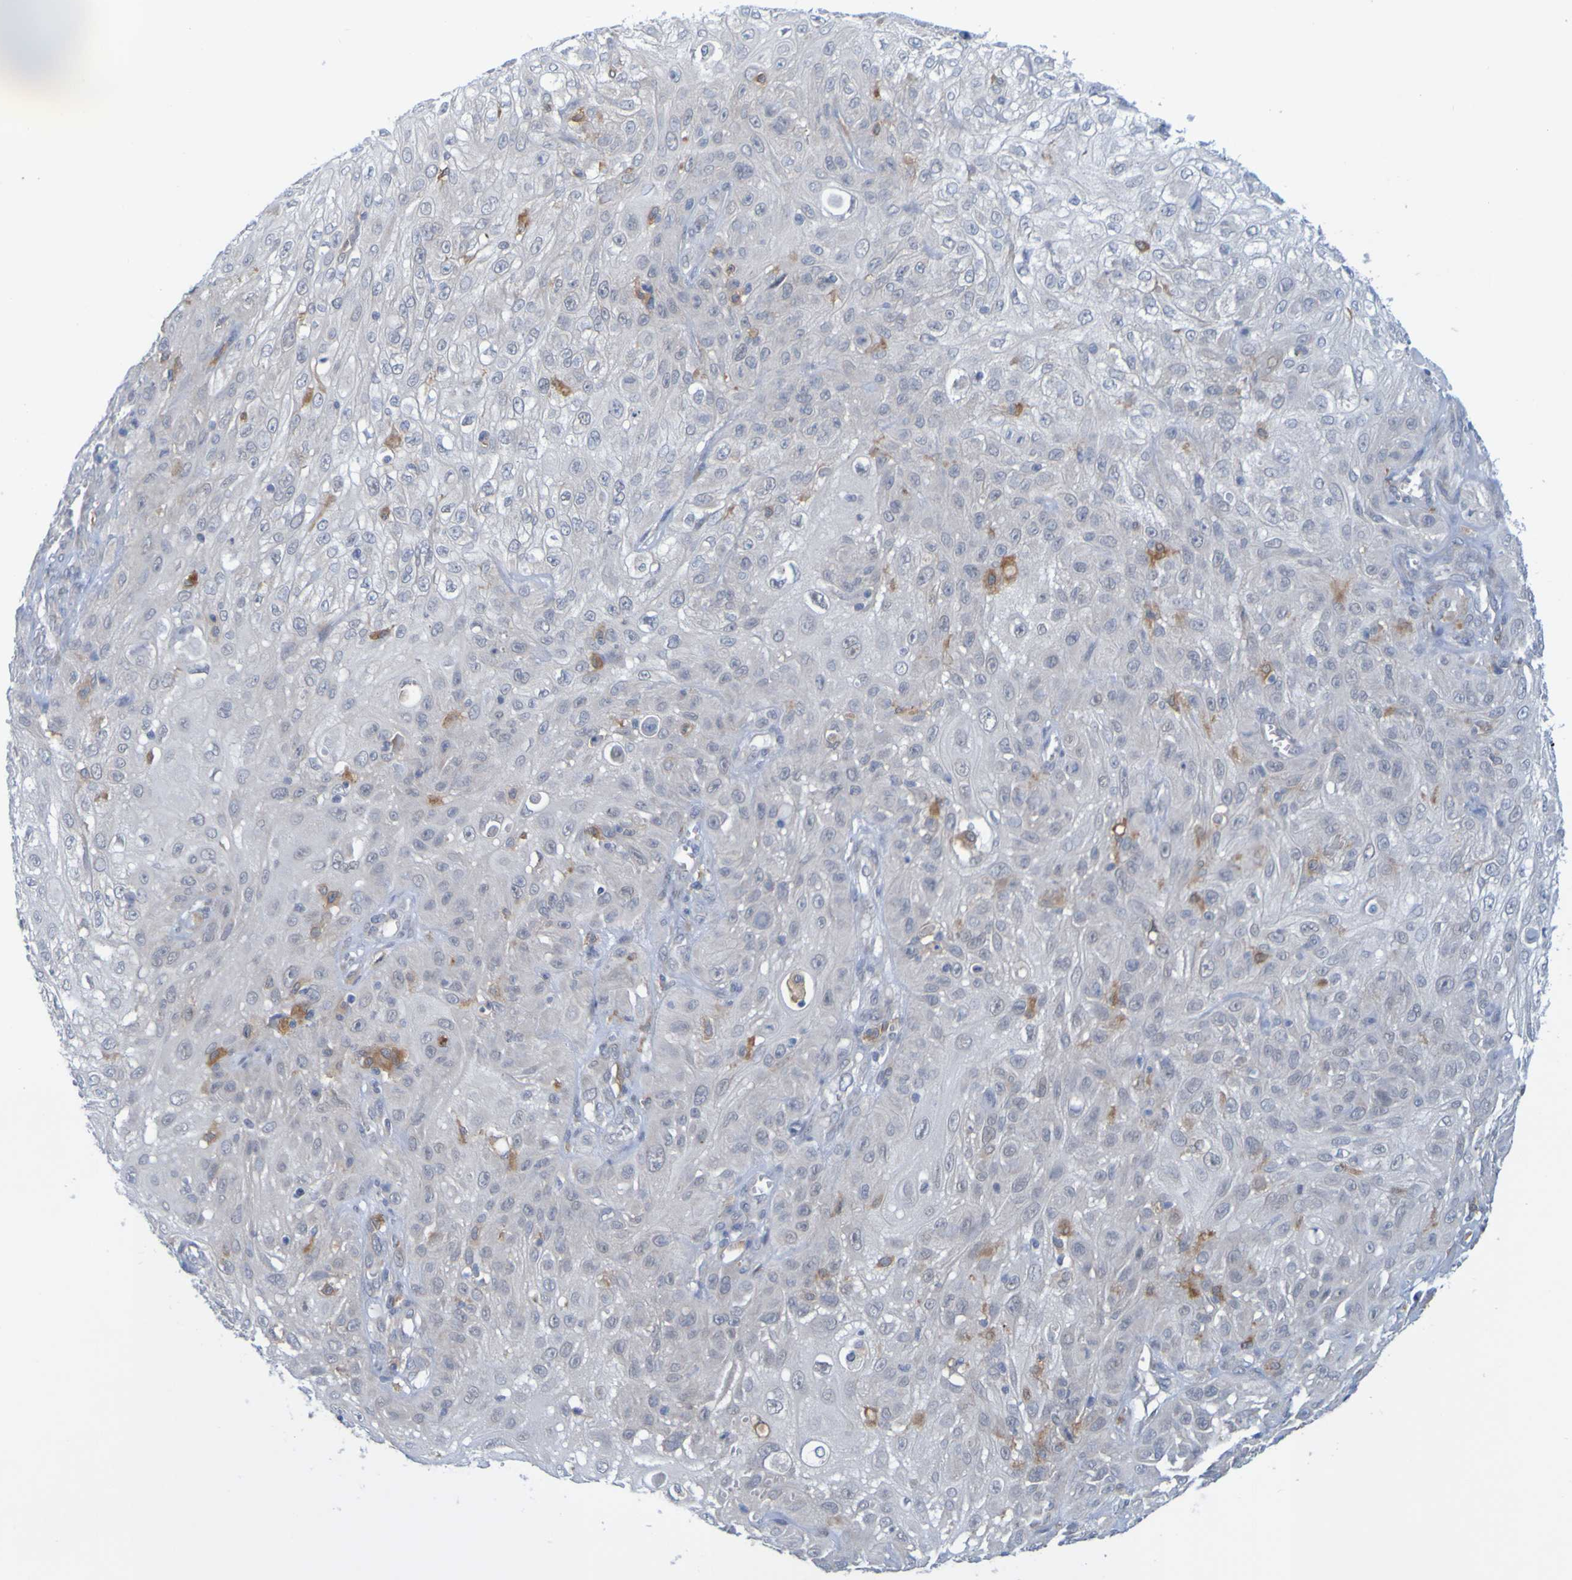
{"staining": {"intensity": "negative", "quantity": "none", "location": "none"}, "tissue": "skin cancer", "cell_type": "Tumor cells", "image_type": "cancer", "snomed": [{"axis": "morphology", "description": "Squamous cell carcinoma, NOS"}, {"axis": "topography", "description": "Skin"}], "caption": "A micrograph of human skin cancer (squamous cell carcinoma) is negative for staining in tumor cells.", "gene": "LILRB5", "patient": {"sex": "male", "age": 75}}